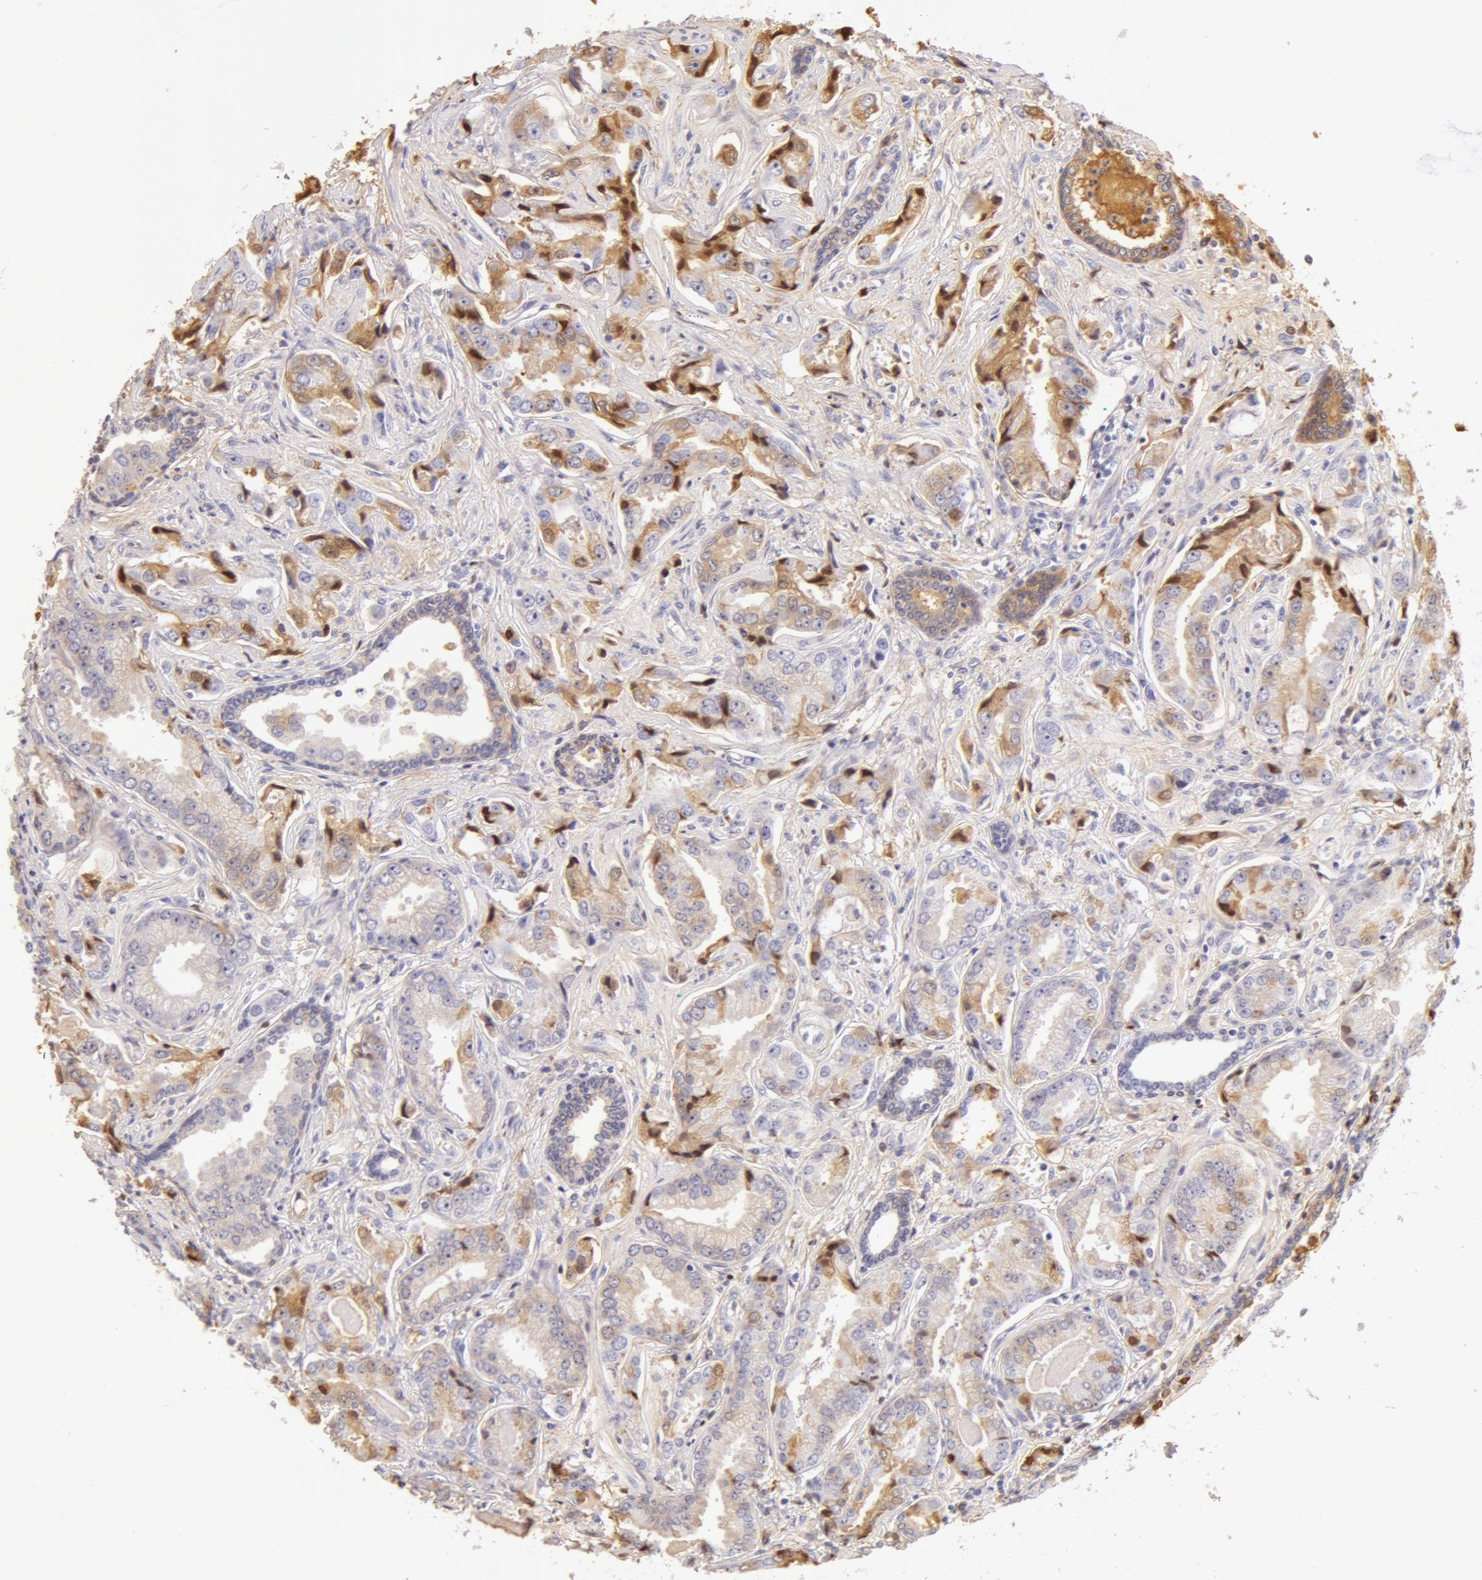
{"staining": {"intensity": "weak", "quantity": "<25%", "location": "cytoplasmic/membranous"}, "tissue": "prostate cancer", "cell_type": "Tumor cells", "image_type": "cancer", "snomed": [{"axis": "morphology", "description": "Adenocarcinoma, Low grade"}, {"axis": "topography", "description": "Prostate"}], "caption": "A high-resolution photomicrograph shows IHC staining of prostate cancer (low-grade adenocarcinoma), which displays no significant positivity in tumor cells. The staining was performed using DAB to visualize the protein expression in brown, while the nuclei were stained in blue with hematoxylin (Magnification: 20x).", "gene": "AHSG", "patient": {"sex": "male", "age": 65}}